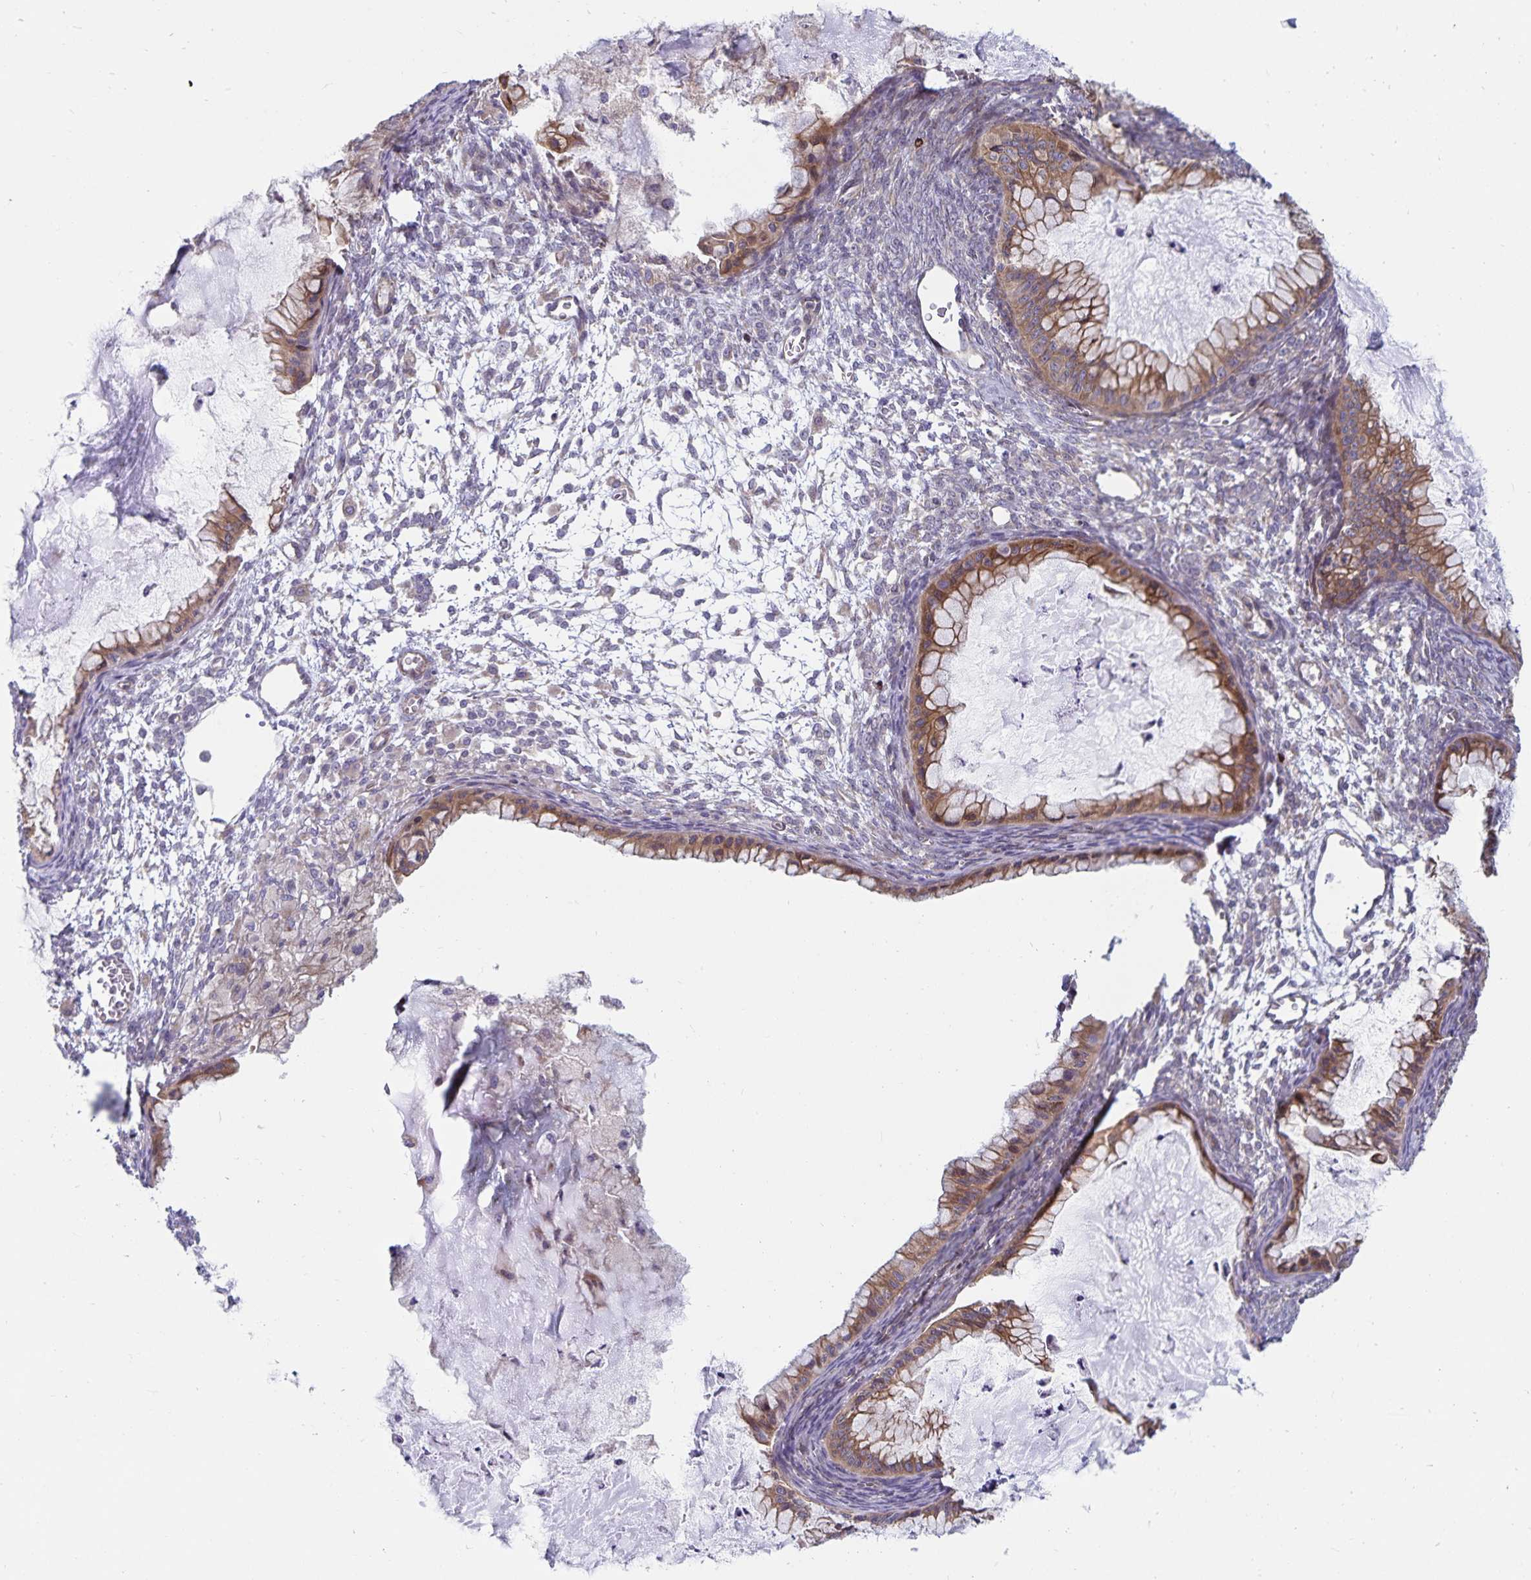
{"staining": {"intensity": "moderate", "quantity": ">75%", "location": "cytoplasmic/membranous"}, "tissue": "ovarian cancer", "cell_type": "Tumor cells", "image_type": "cancer", "snomed": [{"axis": "morphology", "description": "Cystadenocarcinoma, mucinous, NOS"}, {"axis": "topography", "description": "Ovary"}], "caption": "Tumor cells display moderate cytoplasmic/membranous expression in approximately >75% of cells in ovarian cancer.", "gene": "SEC62", "patient": {"sex": "female", "age": 72}}